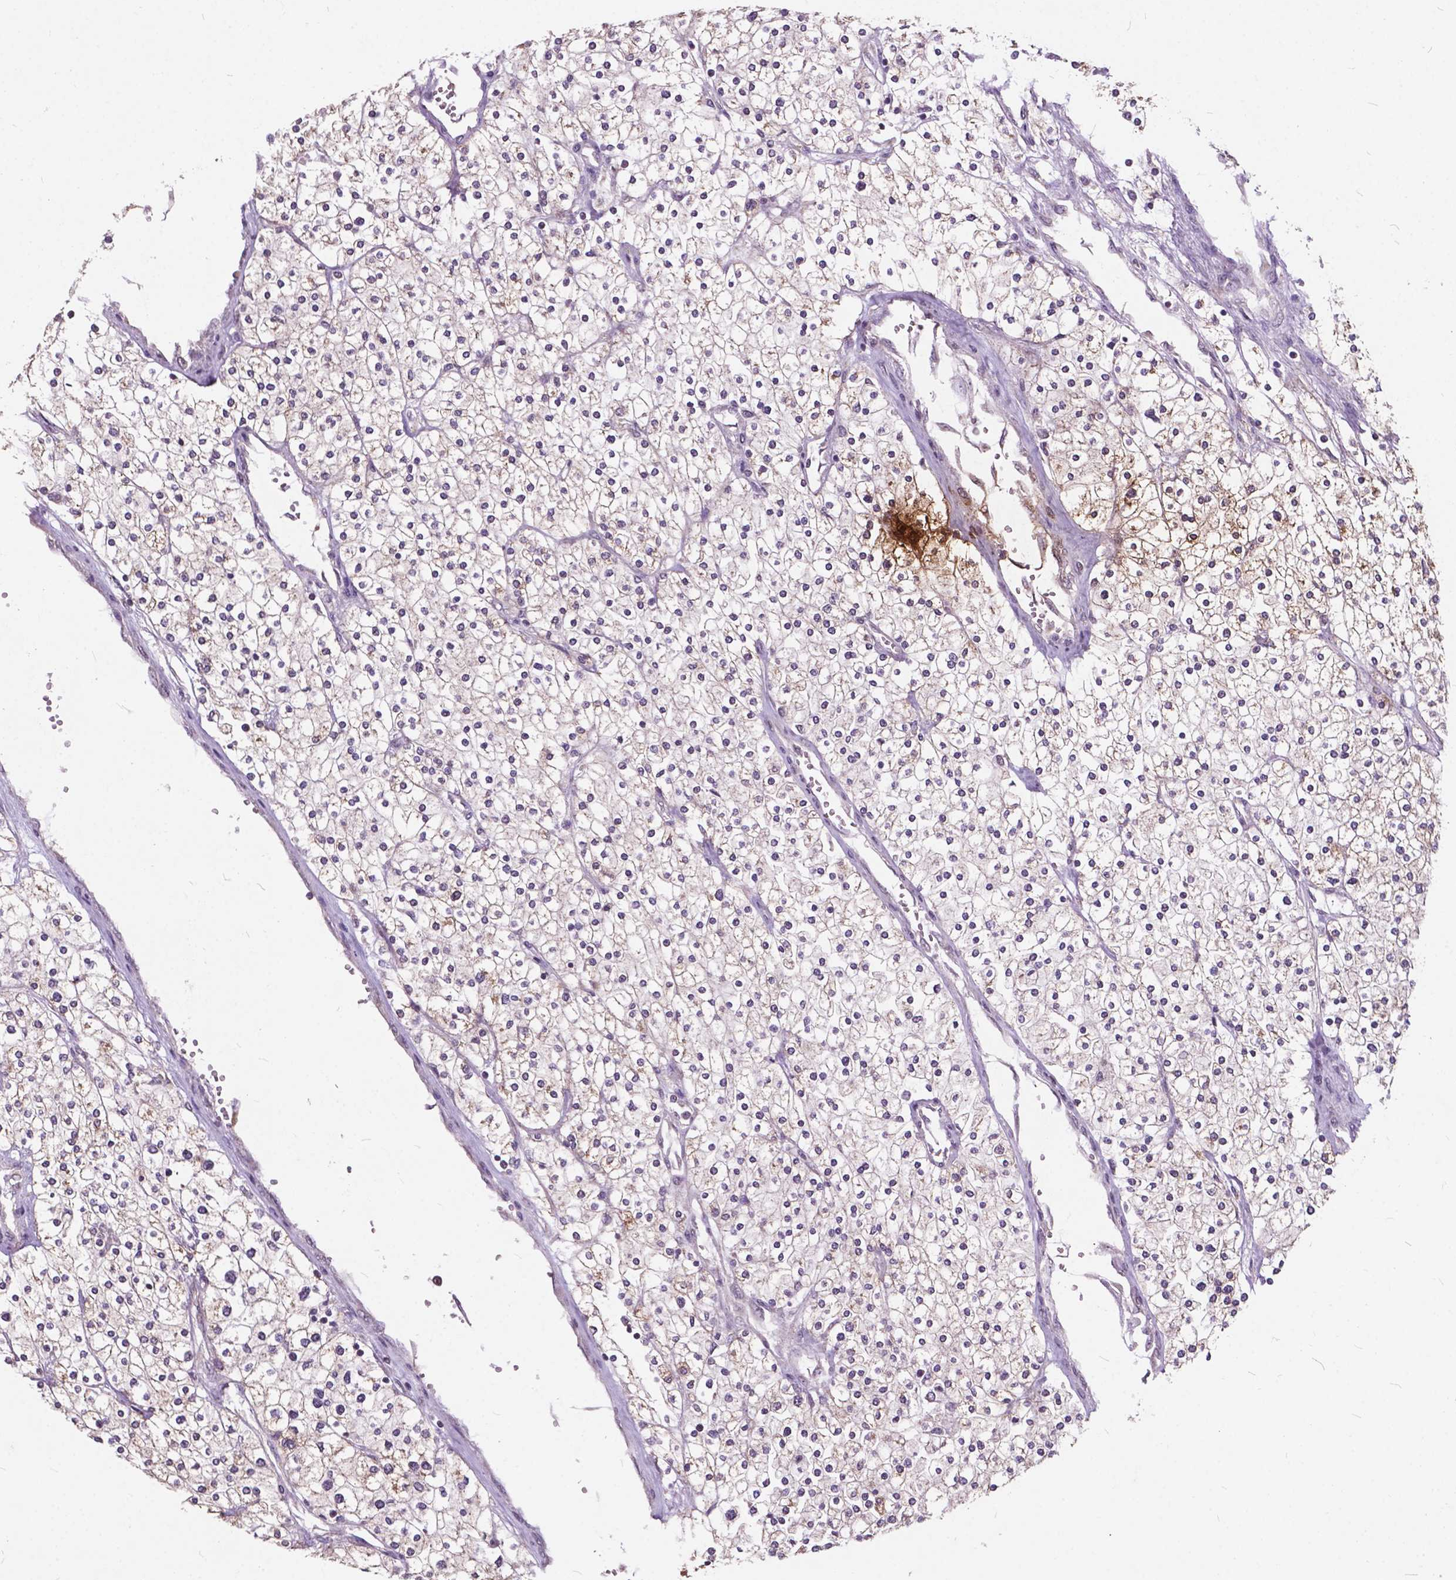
{"staining": {"intensity": "weak", "quantity": "<25%", "location": "cytoplasmic/membranous"}, "tissue": "renal cancer", "cell_type": "Tumor cells", "image_type": "cancer", "snomed": [{"axis": "morphology", "description": "Adenocarcinoma, NOS"}, {"axis": "topography", "description": "Kidney"}], "caption": "Renal adenocarcinoma was stained to show a protein in brown. There is no significant positivity in tumor cells.", "gene": "MSH2", "patient": {"sex": "male", "age": 80}}